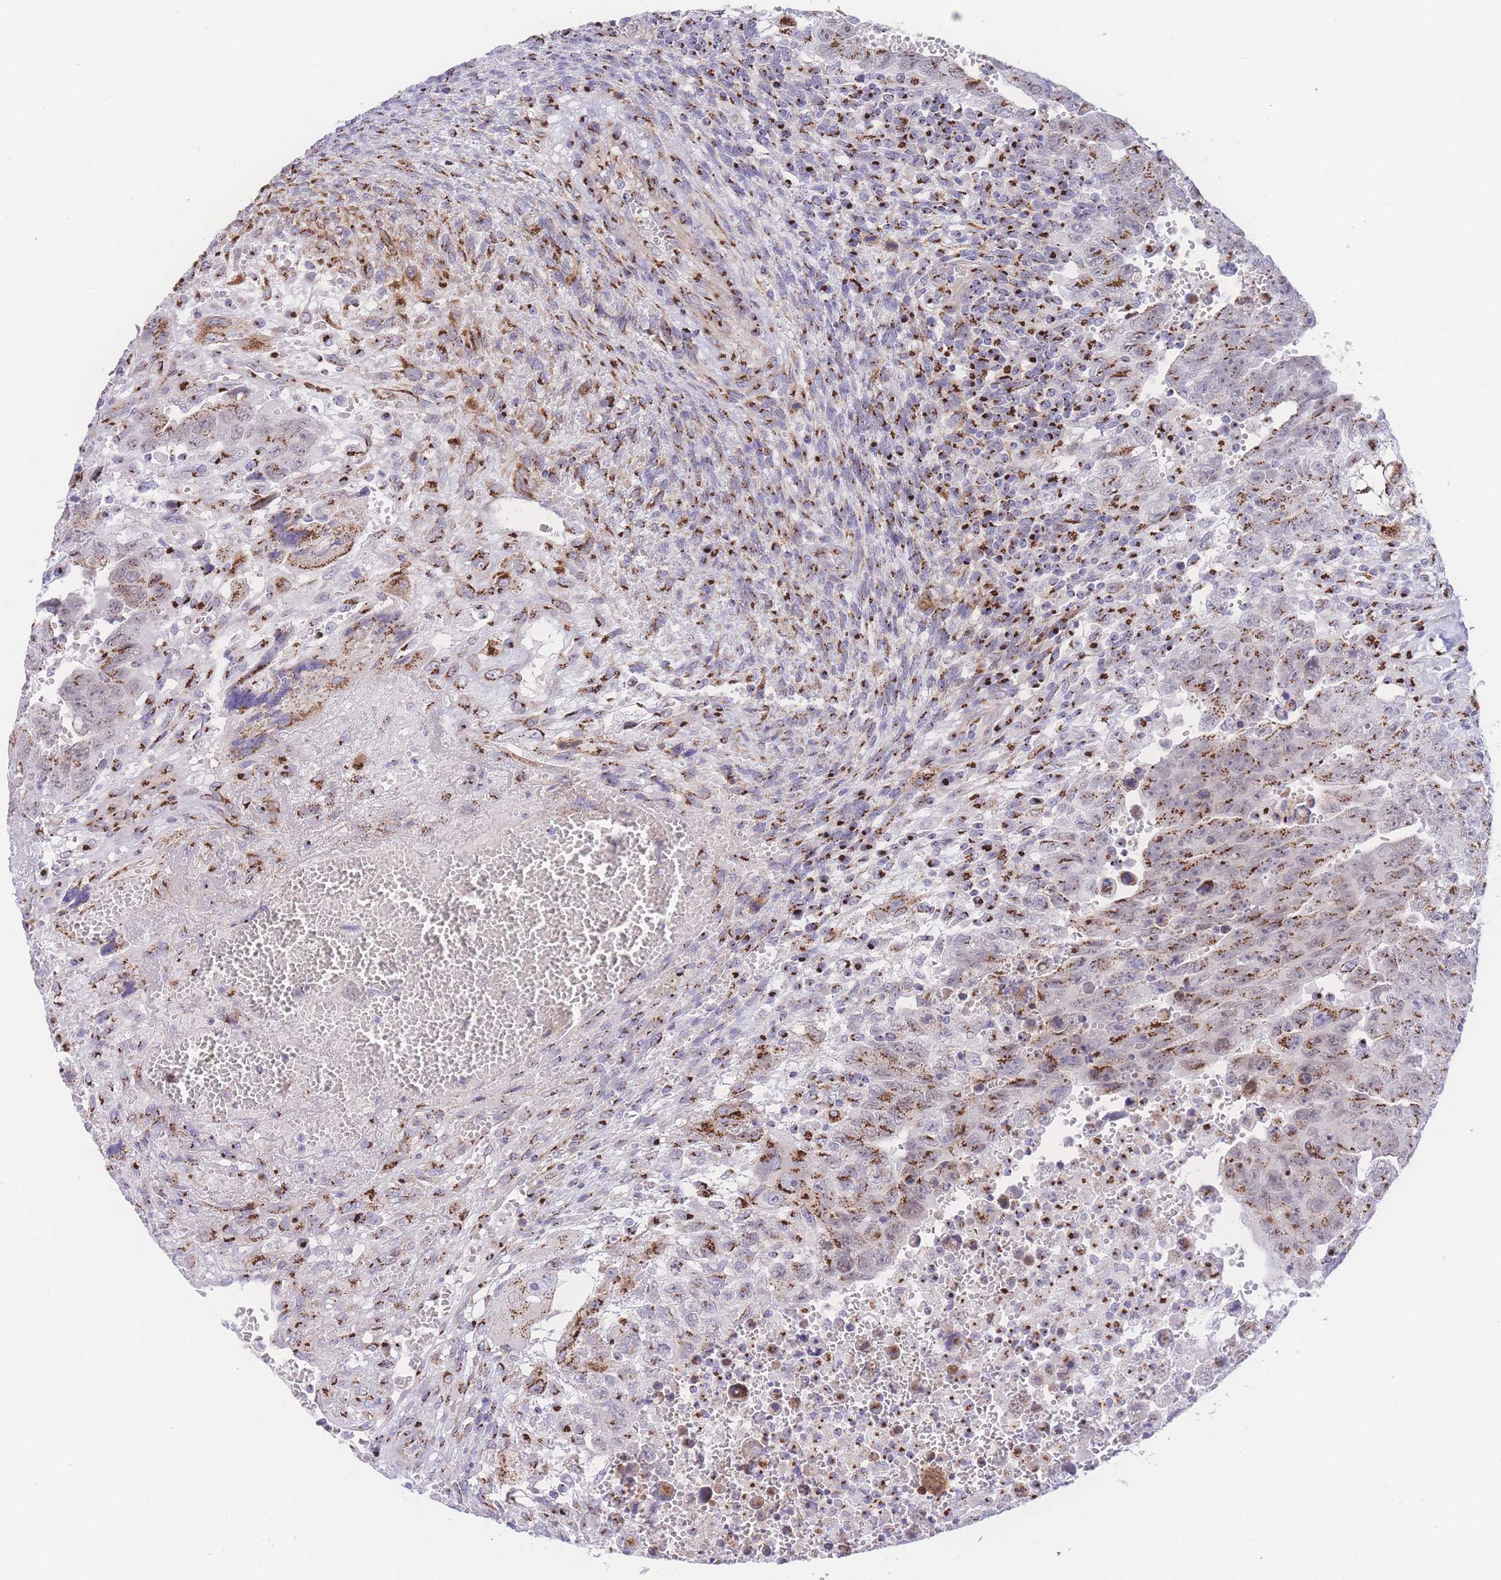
{"staining": {"intensity": "moderate", "quantity": ">75%", "location": "cytoplasmic/membranous"}, "tissue": "testis cancer", "cell_type": "Tumor cells", "image_type": "cancer", "snomed": [{"axis": "morphology", "description": "Carcinoma, Embryonal, NOS"}, {"axis": "topography", "description": "Testis"}], "caption": "About >75% of tumor cells in human testis cancer (embryonal carcinoma) exhibit moderate cytoplasmic/membranous protein staining as visualized by brown immunohistochemical staining.", "gene": "GOLM2", "patient": {"sex": "male", "age": 28}}